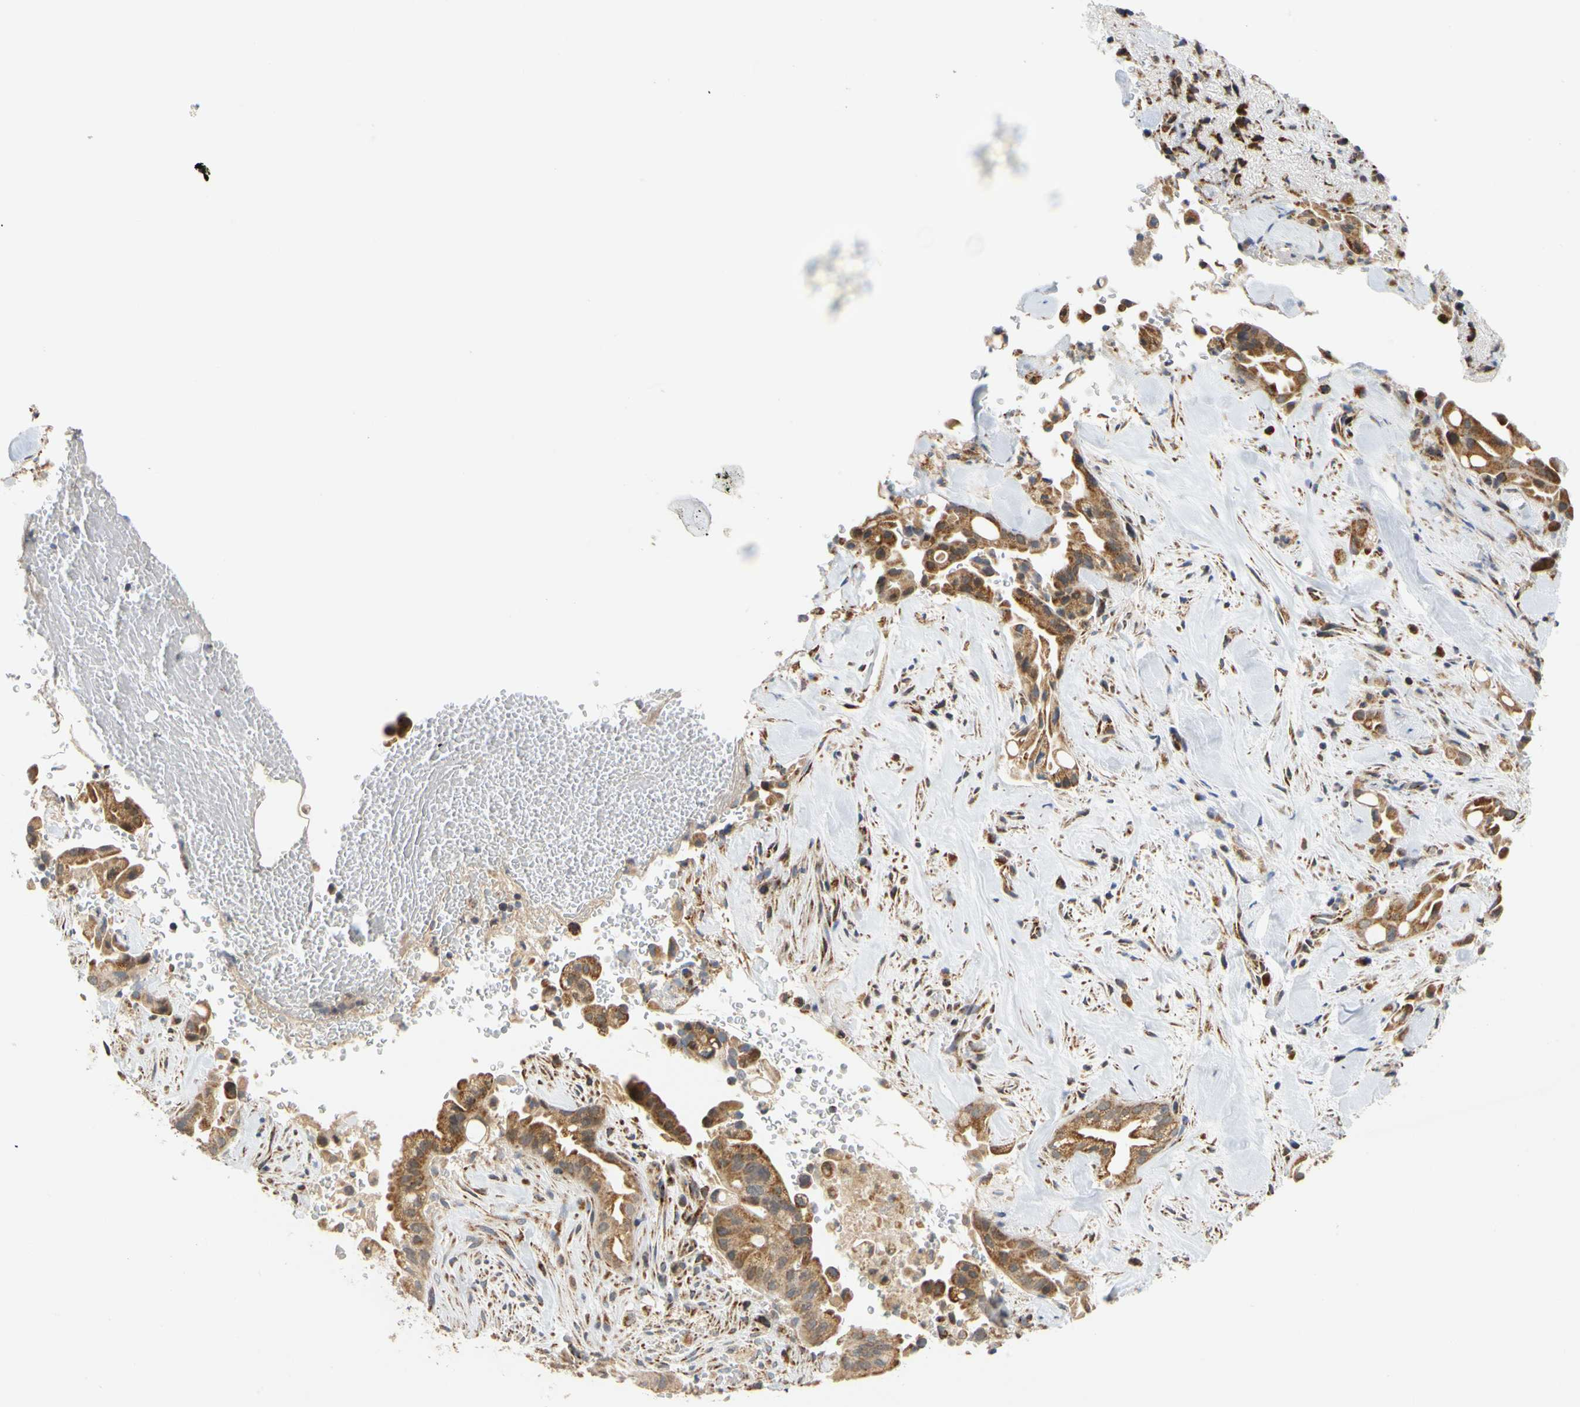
{"staining": {"intensity": "moderate", "quantity": ">75%", "location": "cytoplasmic/membranous"}, "tissue": "liver cancer", "cell_type": "Tumor cells", "image_type": "cancer", "snomed": [{"axis": "morphology", "description": "Cholangiocarcinoma"}, {"axis": "topography", "description": "Liver"}], "caption": "Protein expression analysis of human cholangiocarcinoma (liver) reveals moderate cytoplasmic/membranous positivity in approximately >75% of tumor cells. (DAB = brown stain, brightfield microscopy at high magnification).", "gene": "SFXN3", "patient": {"sex": "female", "age": 68}}